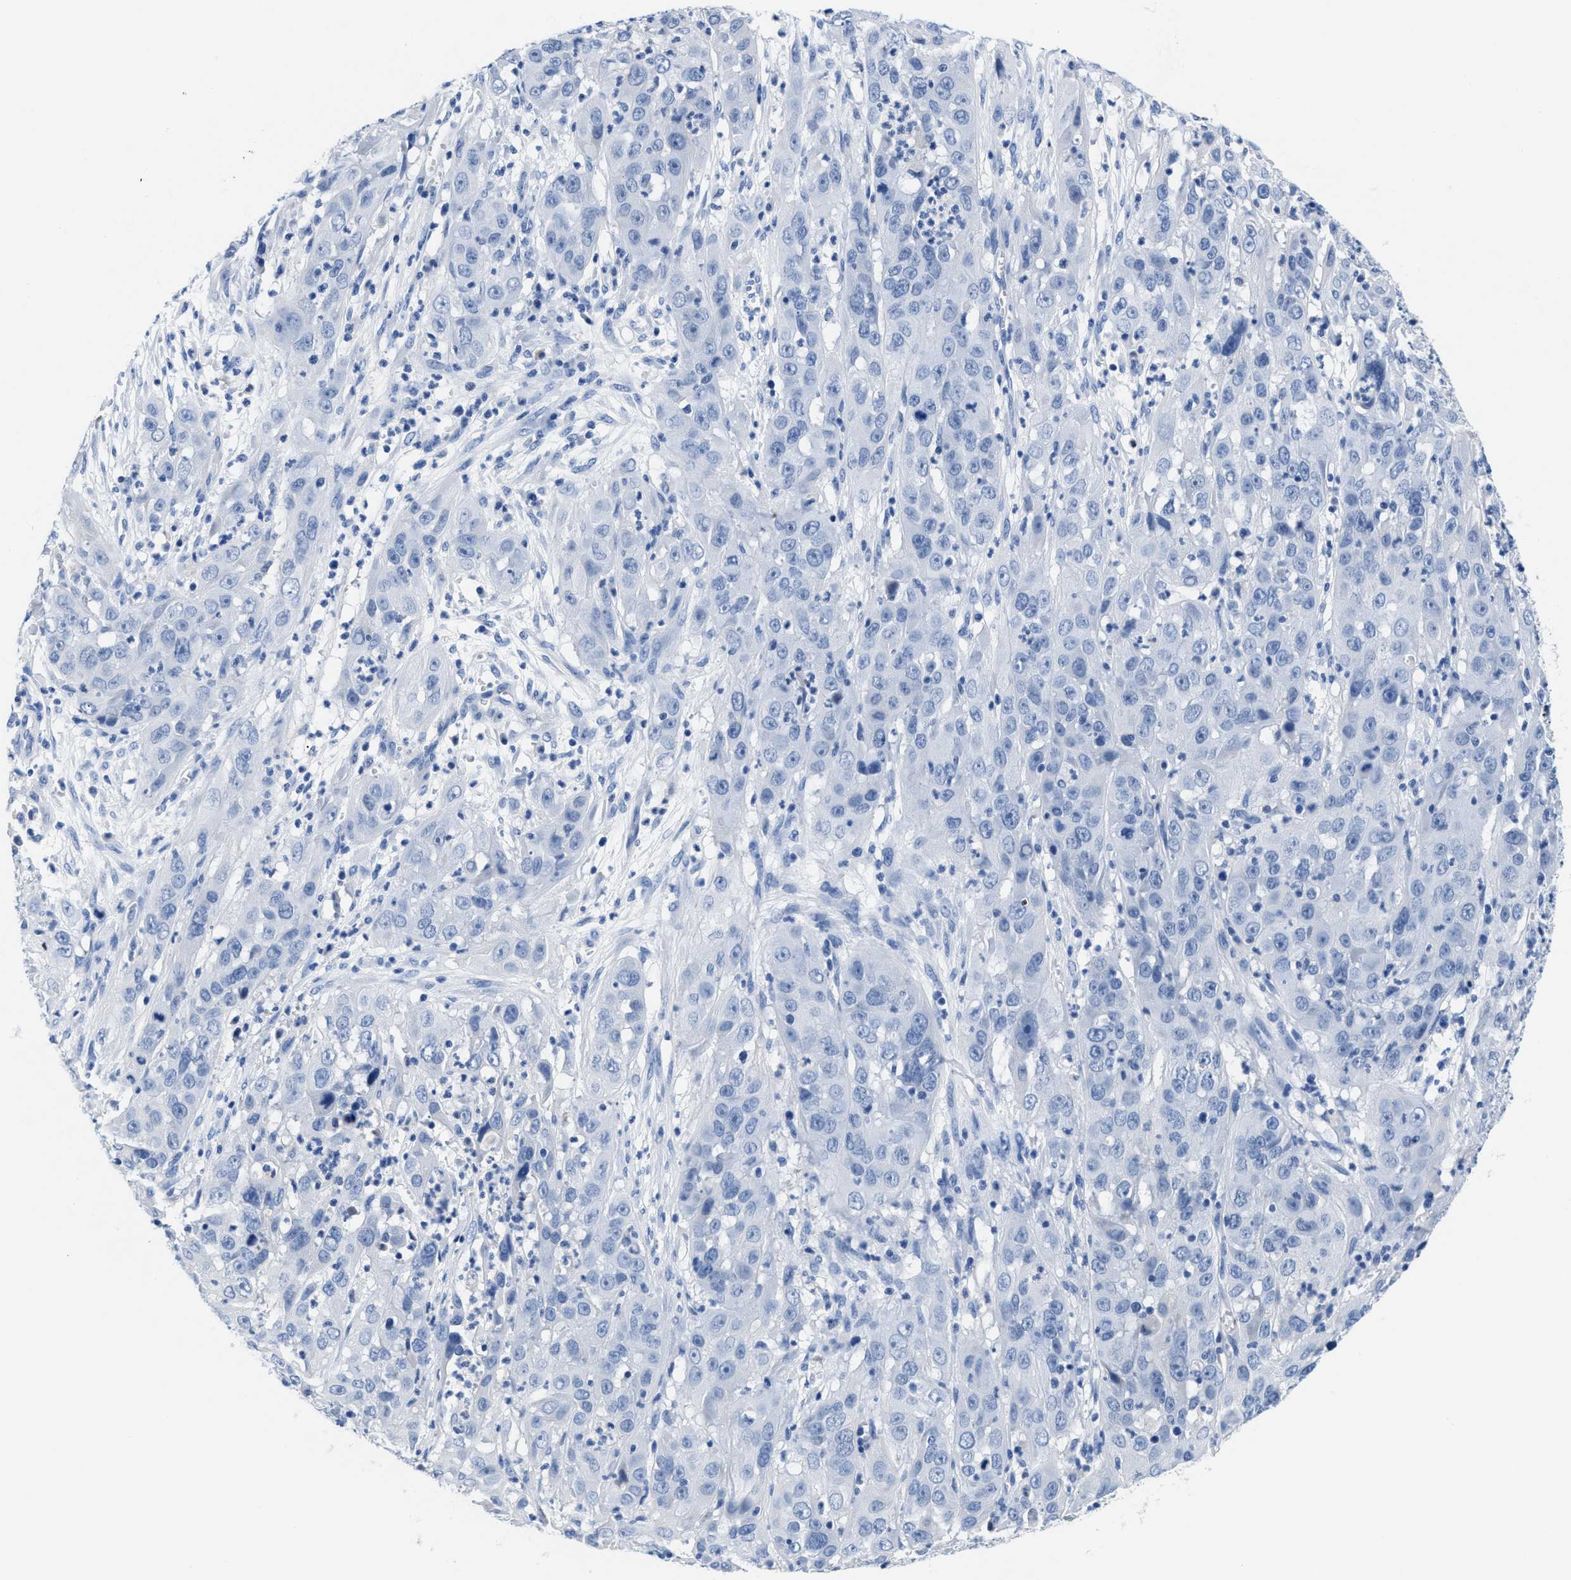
{"staining": {"intensity": "negative", "quantity": "none", "location": "none"}, "tissue": "cervical cancer", "cell_type": "Tumor cells", "image_type": "cancer", "snomed": [{"axis": "morphology", "description": "Squamous cell carcinoma, NOS"}, {"axis": "topography", "description": "Cervix"}], "caption": "Immunohistochemical staining of human cervical squamous cell carcinoma reveals no significant positivity in tumor cells.", "gene": "SLFN13", "patient": {"sex": "female", "age": 32}}